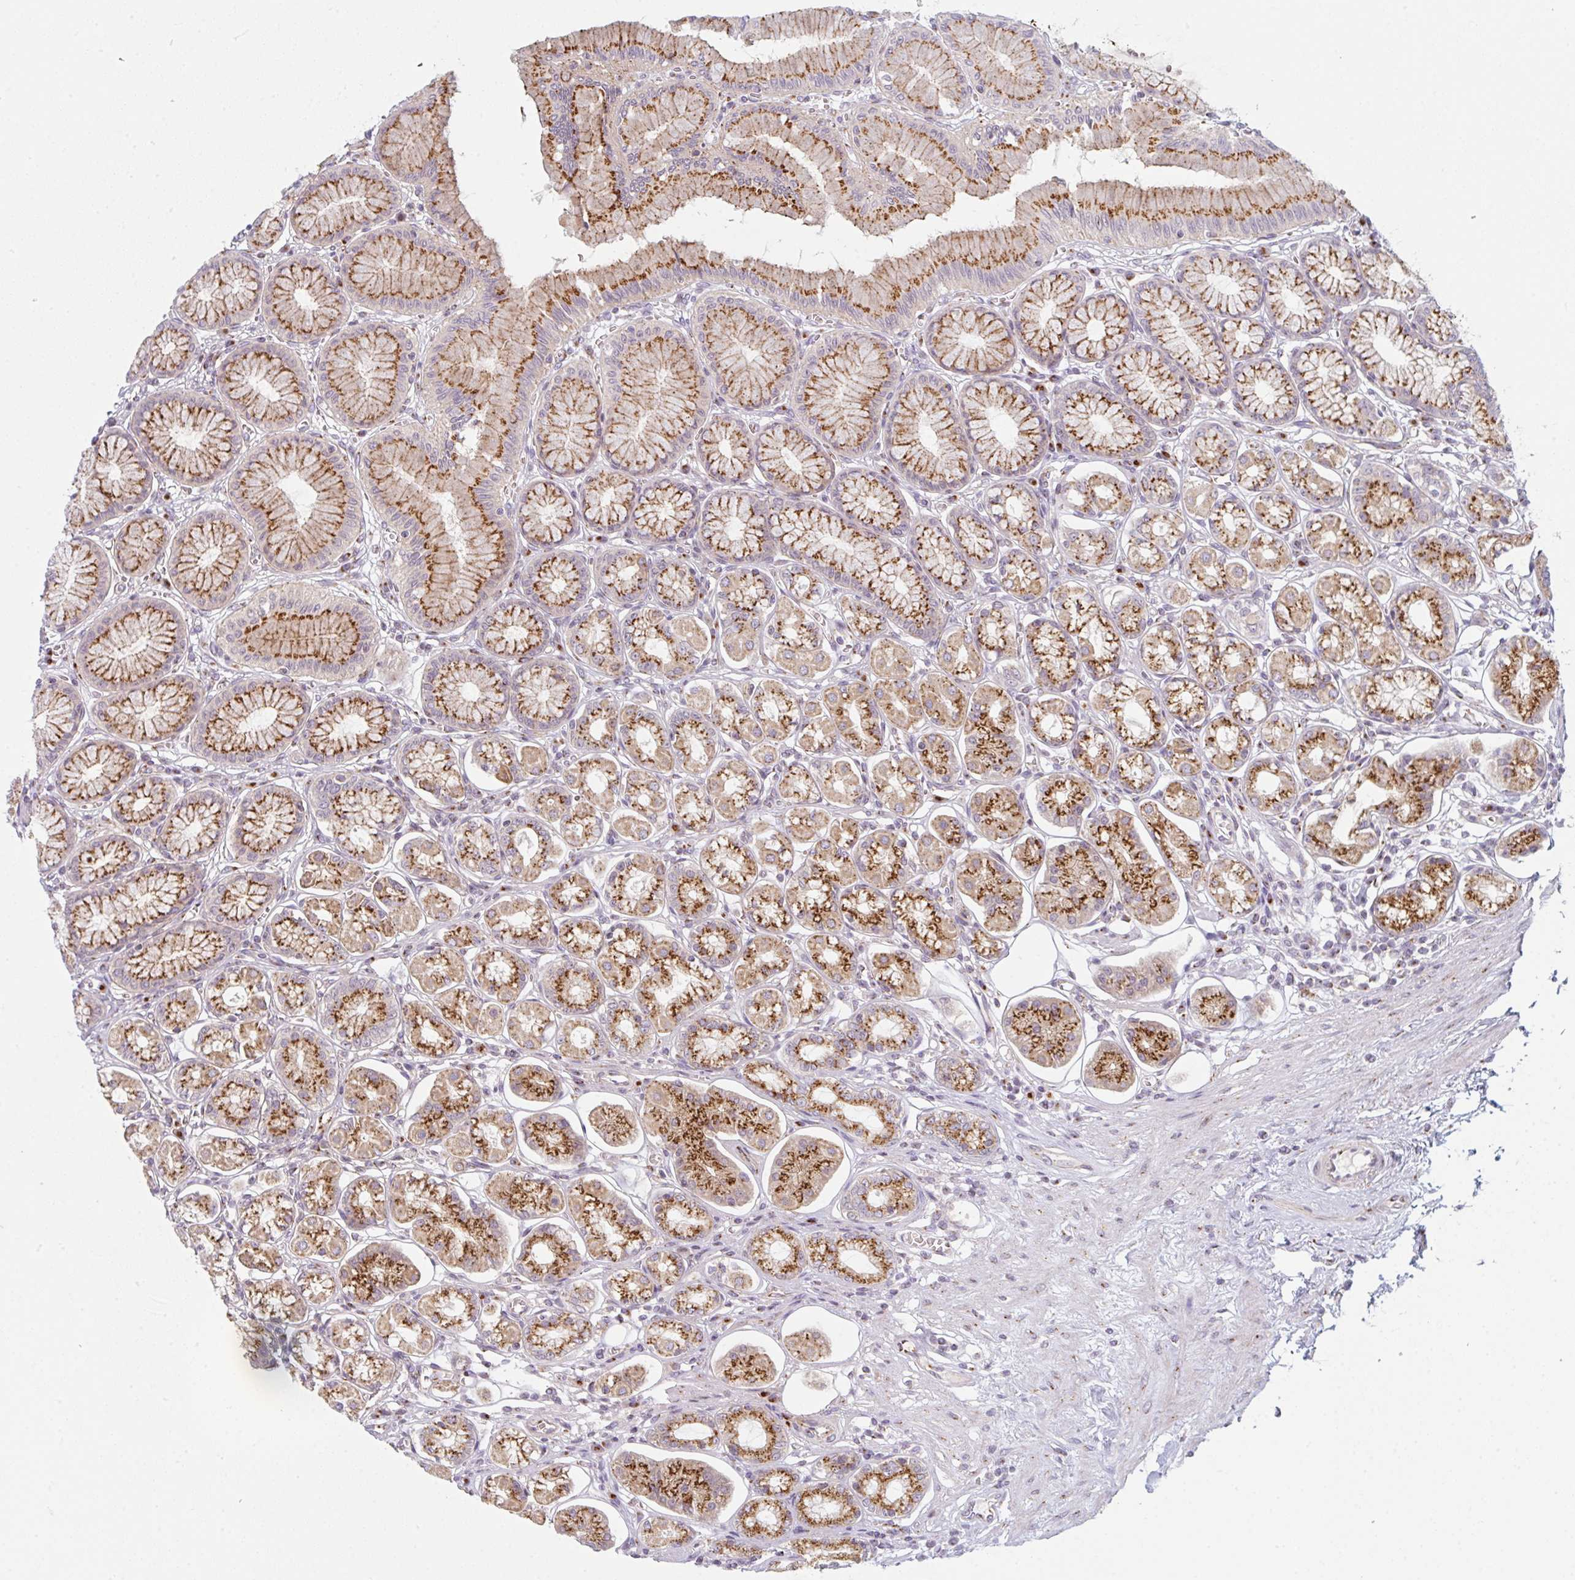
{"staining": {"intensity": "strong", "quantity": ">75%", "location": "cytoplasmic/membranous"}, "tissue": "stomach", "cell_type": "Glandular cells", "image_type": "normal", "snomed": [{"axis": "morphology", "description": "Normal tissue, NOS"}, {"axis": "topography", "description": "Stomach"}, {"axis": "topography", "description": "Stomach, lower"}], "caption": "Immunohistochemistry (IHC) of benign stomach displays high levels of strong cytoplasmic/membranous expression in about >75% of glandular cells. The protein is shown in brown color, while the nuclei are stained blue.", "gene": "GVQW3", "patient": {"sex": "male", "age": 76}}